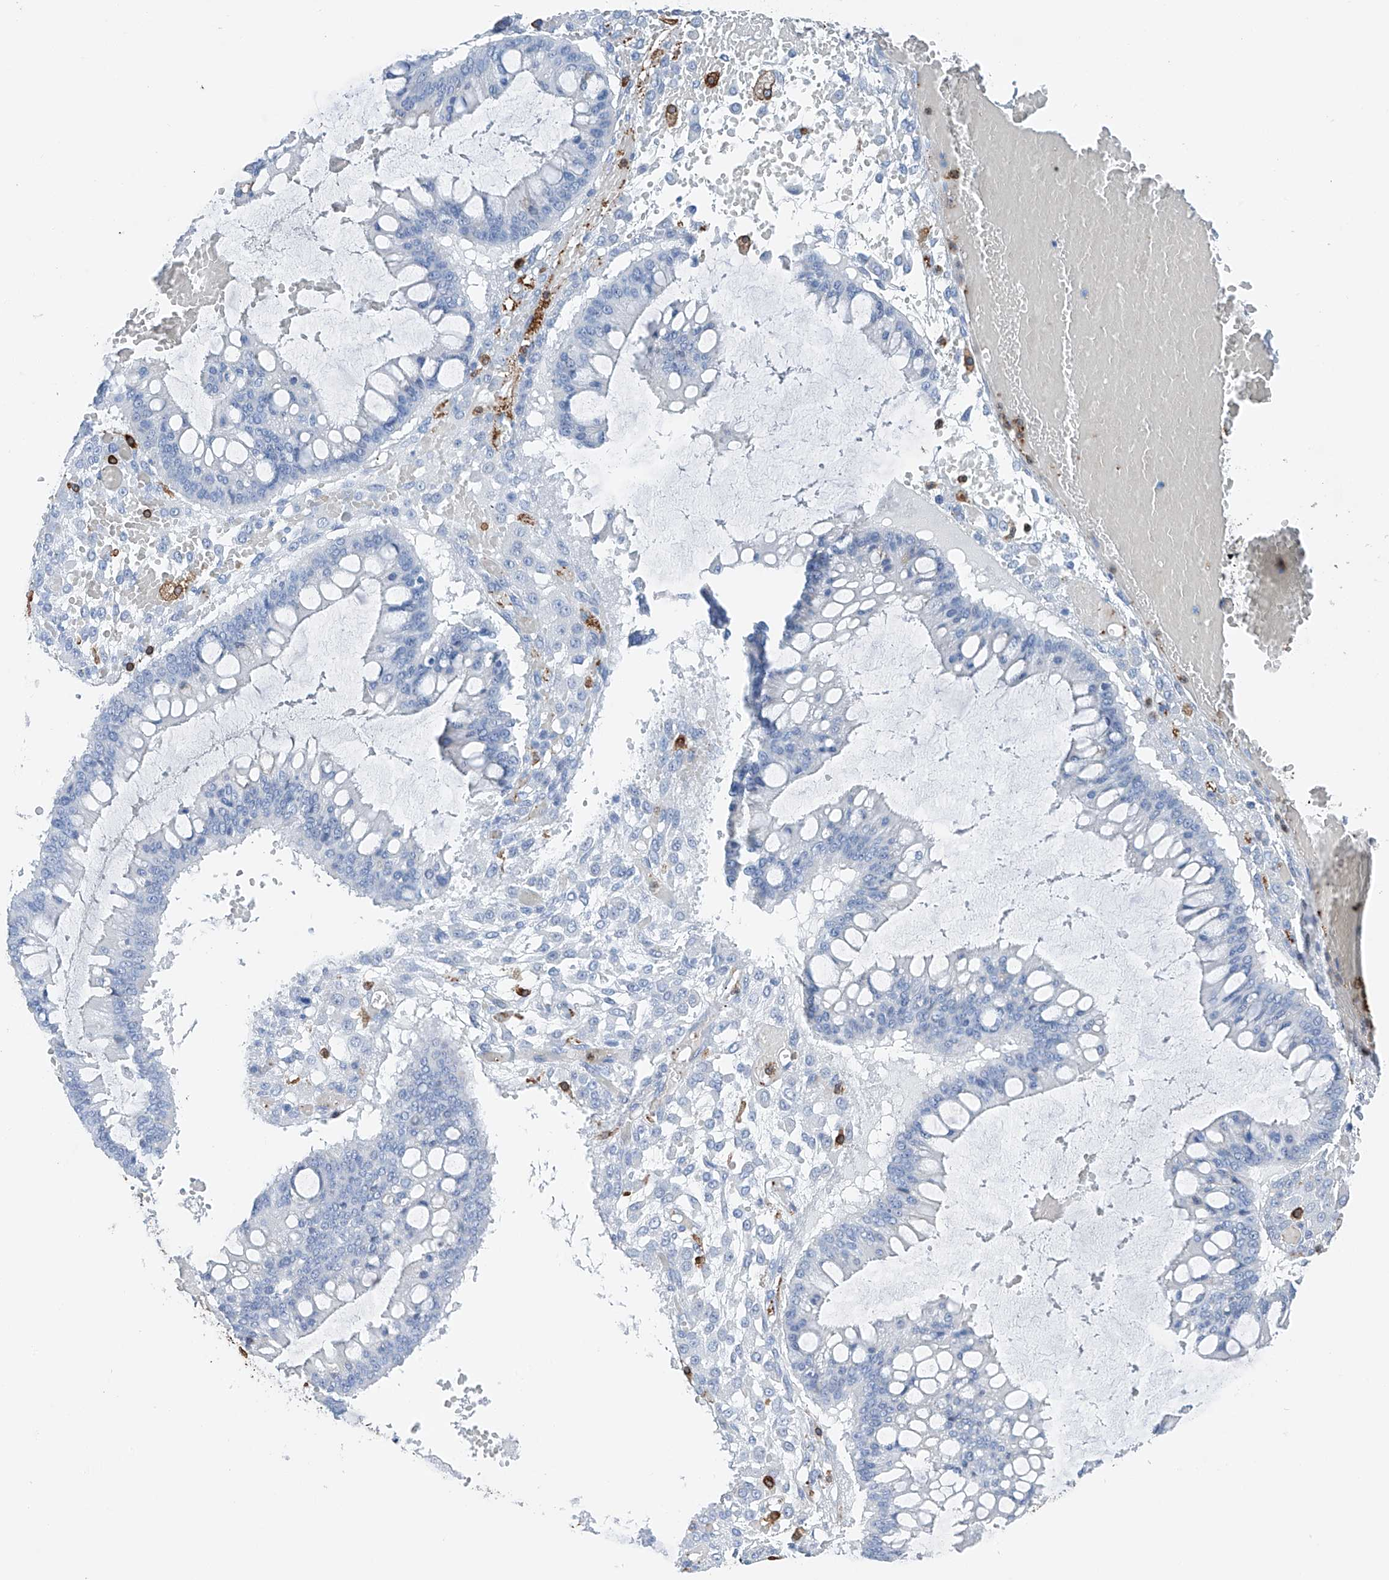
{"staining": {"intensity": "negative", "quantity": "none", "location": "none"}, "tissue": "ovarian cancer", "cell_type": "Tumor cells", "image_type": "cancer", "snomed": [{"axis": "morphology", "description": "Cystadenocarcinoma, mucinous, NOS"}, {"axis": "topography", "description": "Ovary"}], "caption": "A photomicrograph of ovarian cancer stained for a protein reveals no brown staining in tumor cells.", "gene": "TBXAS1", "patient": {"sex": "female", "age": 73}}